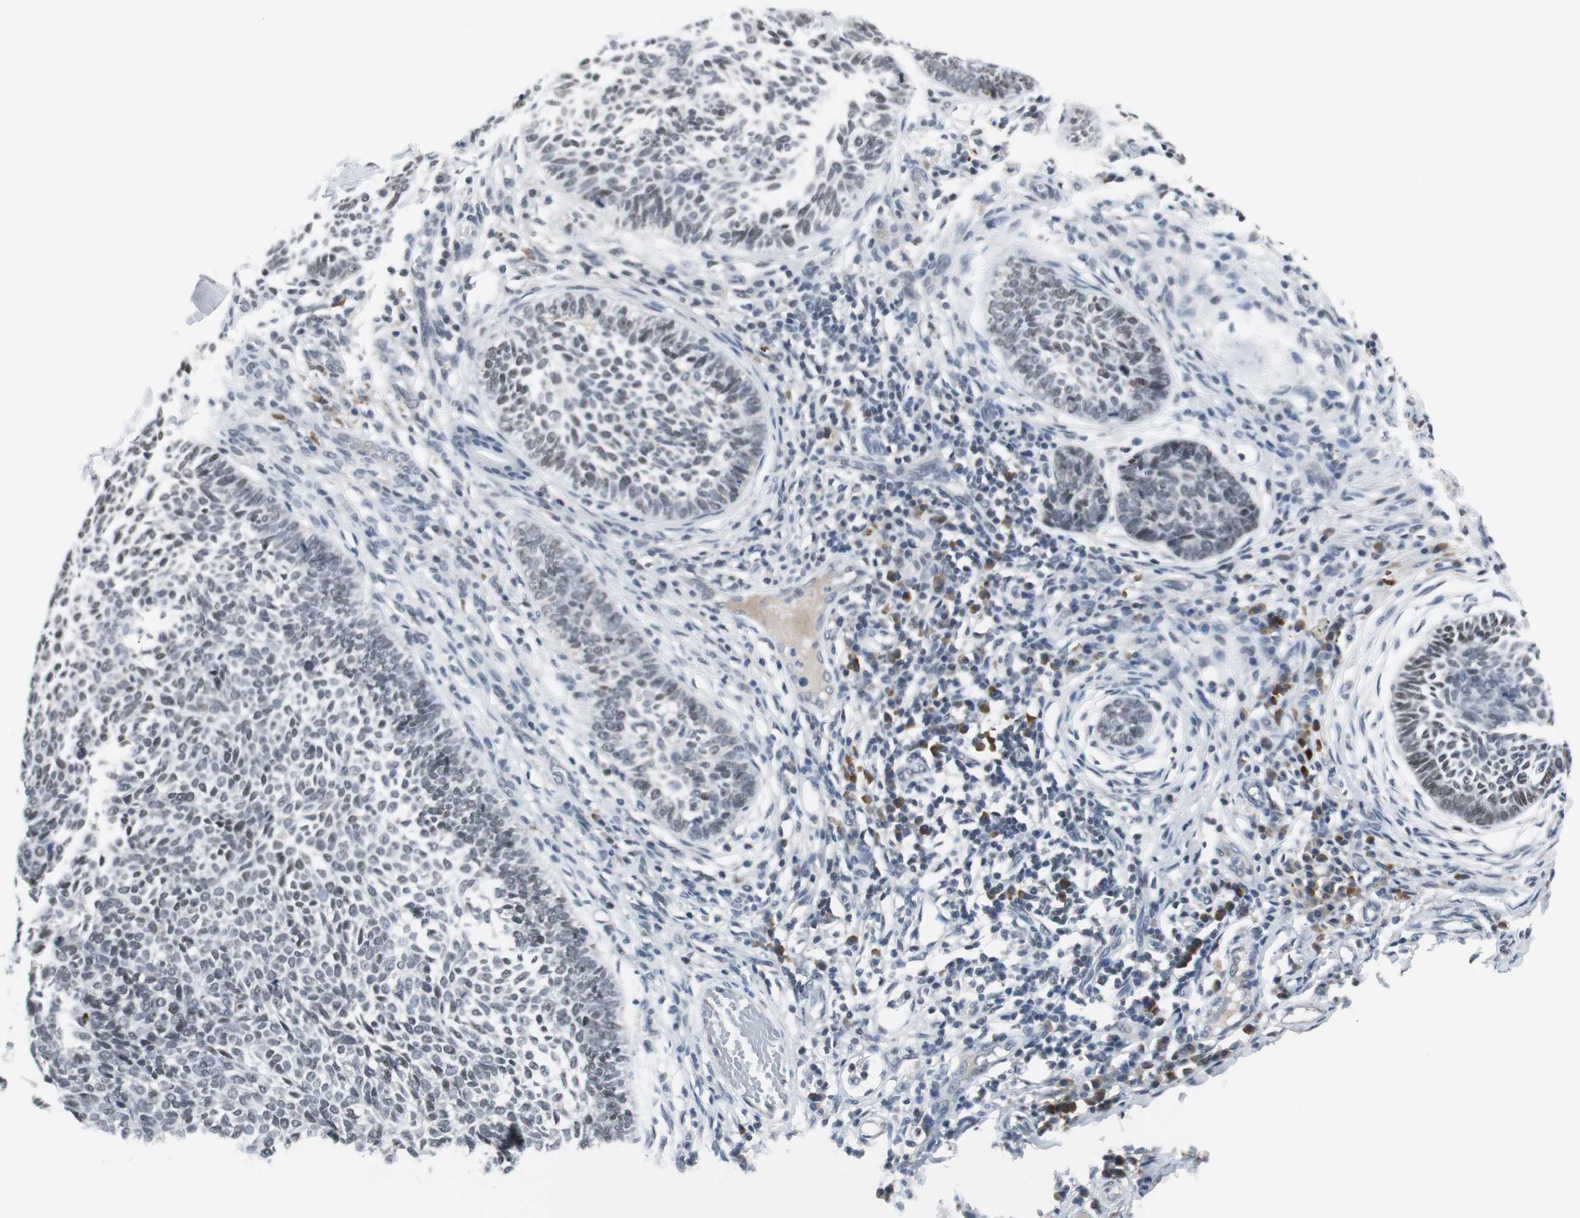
{"staining": {"intensity": "weak", "quantity": "25%-75%", "location": "nuclear"}, "tissue": "skin cancer", "cell_type": "Tumor cells", "image_type": "cancer", "snomed": [{"axis": "morphology", "description": "Normal tissue, NOS"}, {"axis": "morphology", "description": "Basal cell carcinoma"}, {"axis": "topography", "description": "Skin"}], "caption": "Immunohistochemical staining of skin basal cell carcinoma exhibits weak nuclear protein staining in about 25%-75% of tumor cells.", "gene": "ELK1", "patient": {"sex": "male", "age": 87}}